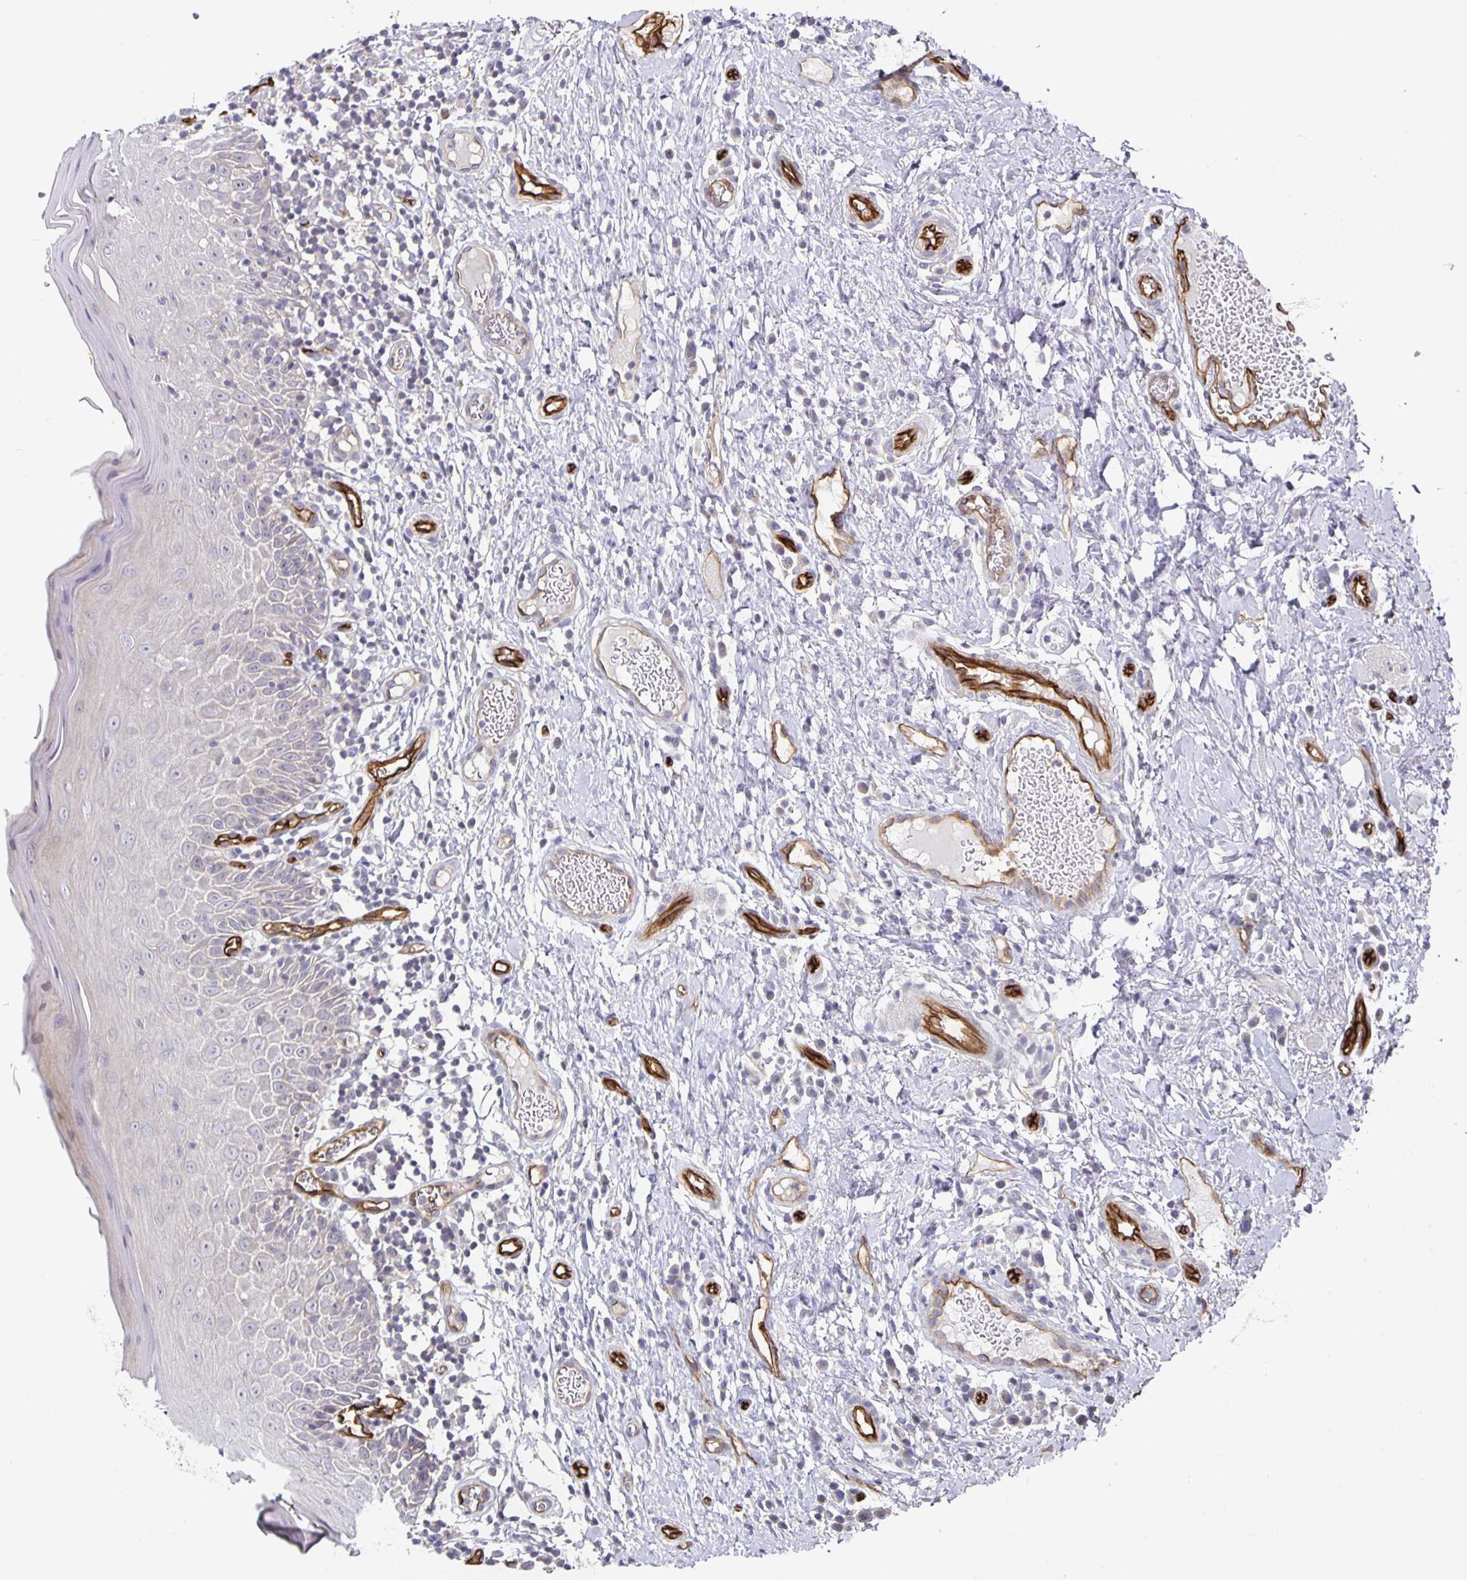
{"staining": {"intensity": "negative", "quantity": "none", "location": "none"}, "tissue": "oral mucosa", "cell_type": "Squamous epithelial cells", "image_type": "normal", "snomed": [{"axis": "morphology", "description": "Normal tissue, NOS"}, {"axis": "topography", "description": "Oral tissue"}, {"axis": "topography", "description": "Tounge, NOS"}], "caption": "Micrograph shows no protein positivity in squamous epithelial cells of normal oral mucosa.", "gene": "PODXL", "patient": {"sex": "female", "age": 58}}